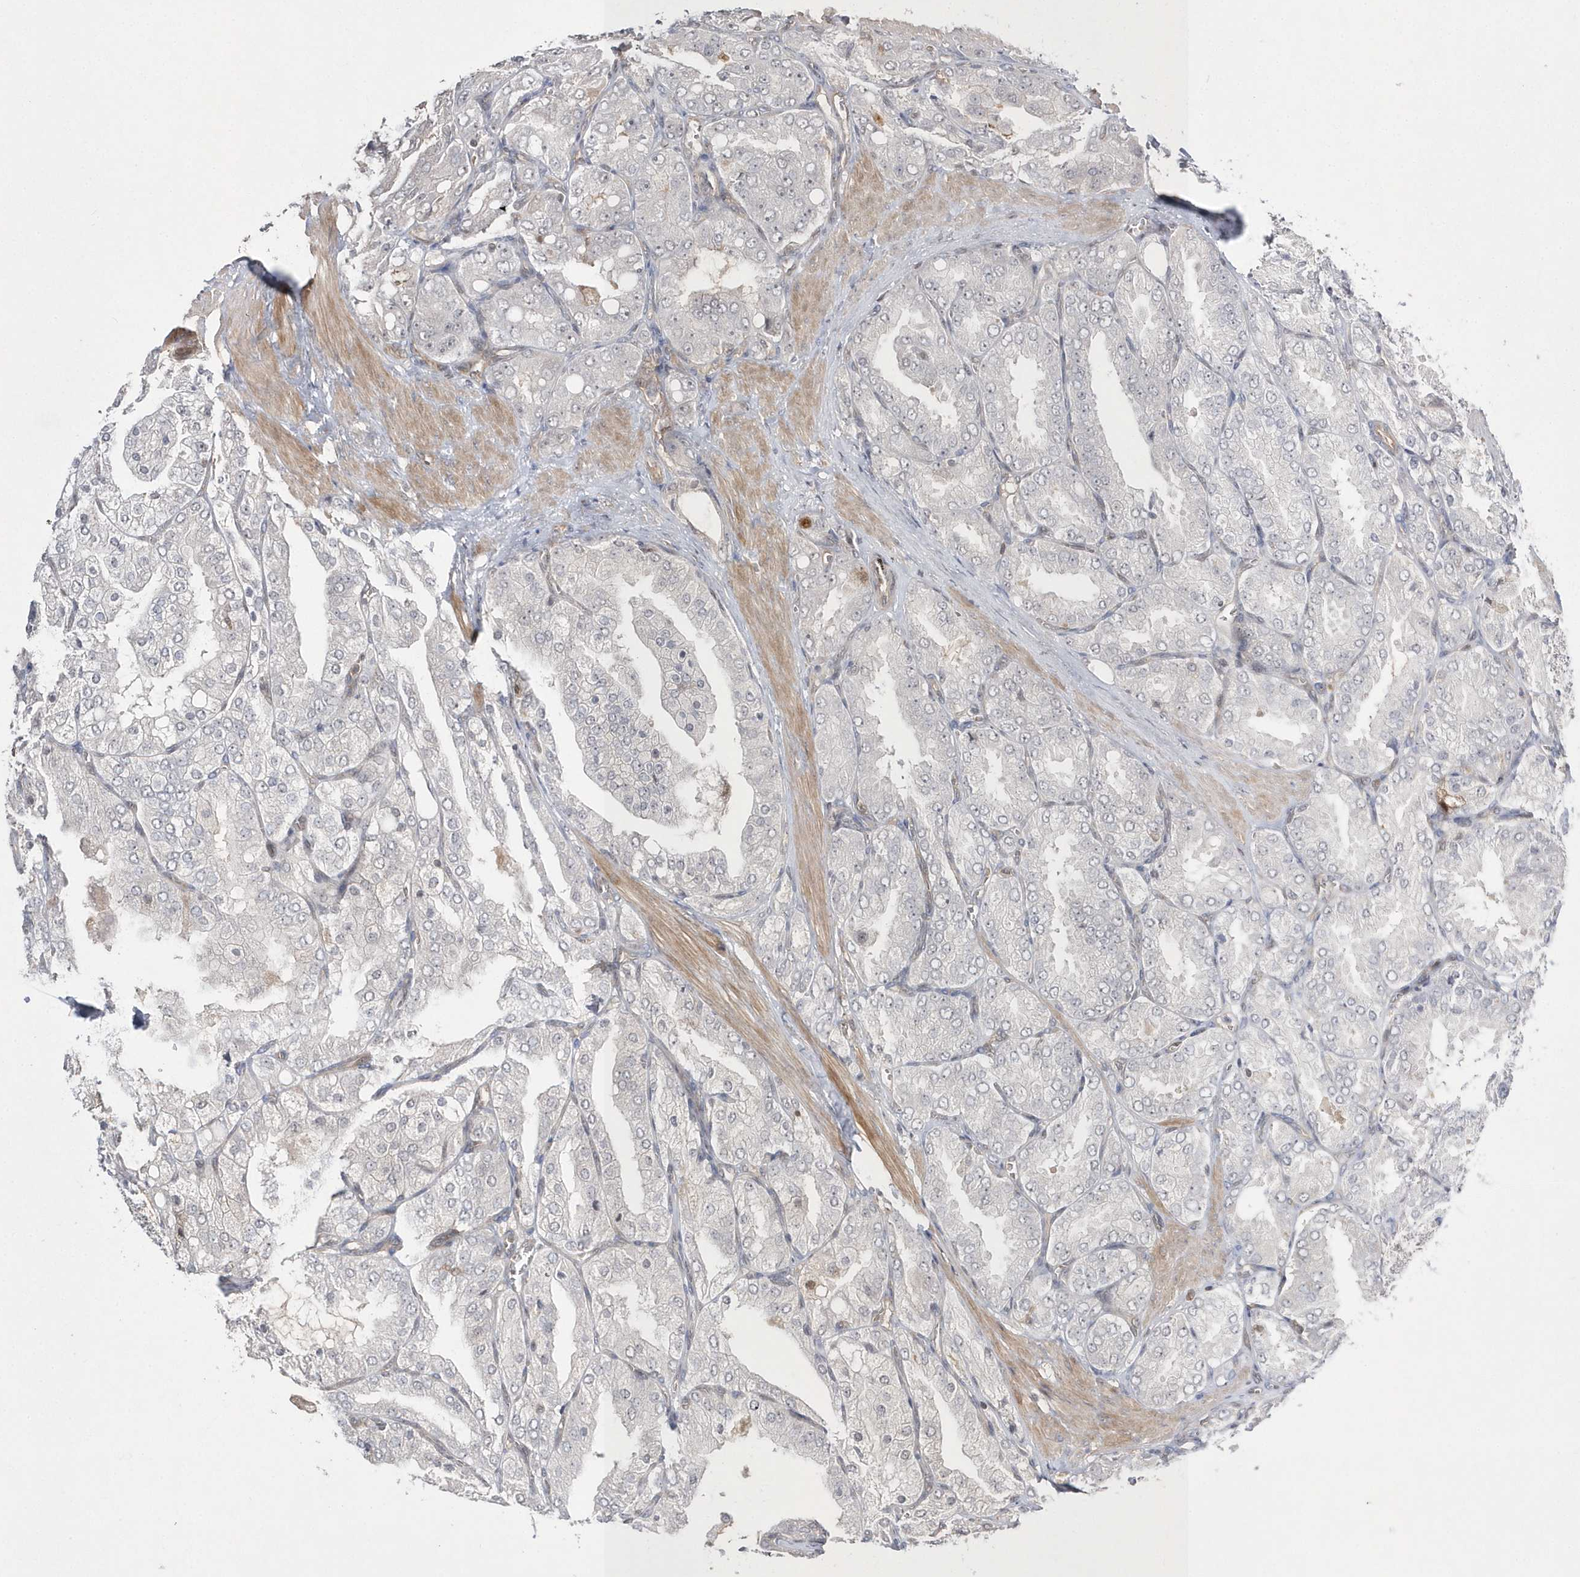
{"staining": {"intensity": "negative", "quantity": "none", "location": "none"}, "tissue": "prostate cancer", "cell_type": "Tumor cells", "image_type": "cancer", "snomed": [{"axis": "morphology", "description": "Adenocarcinoma, High grade"}, {"axis": "topography", "description": "Prostate"}], "caption": "Tumor cells are negative for brown protein staining in adenocarcinoma (high-grade) (prostate).", "gene": "TMEM132B", "patient": {"sex": "male", "age": 50}}